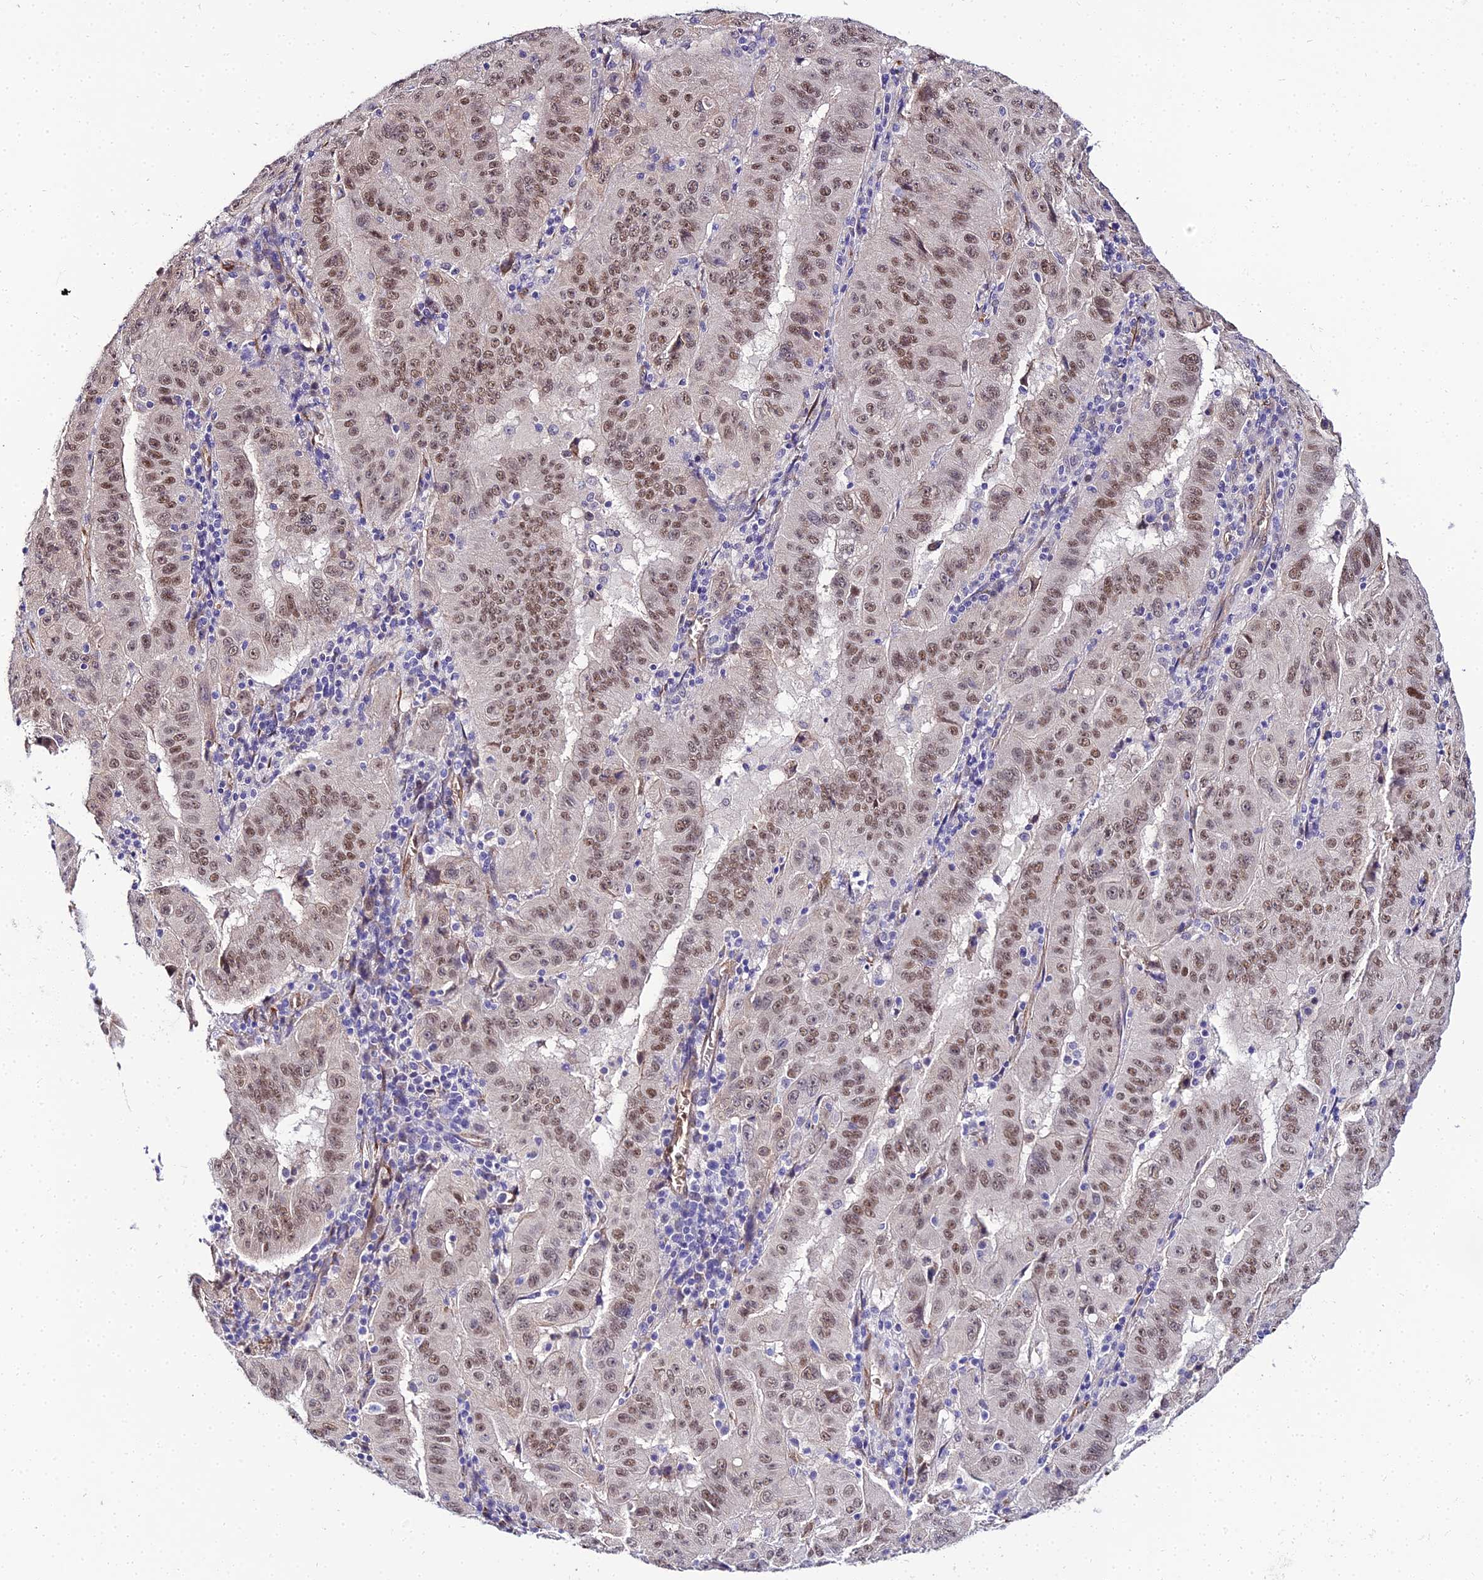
{"staining": {"intensity": "moderate", "quantity": ">75%", "location": "nuclear"}, "tissue": "pancreatic cancer", "cell_type": "Tumor cells", "image_type": "cancer", "snomed": [{"axis": "morphology", "description": "Adenocarcinoma, NOS"}, {"axis": "topography", "description": "Pancreas"}], "caption": "DAB (3,3'-diaminobenzidine) immunohistochemical staining of adenocarcinoma (pancreatic) shows moderate nuclear protein positivity in about >75% of tumor cells.", "gene": "BCL9", "patient": {"sex": "male", "age": 63}}